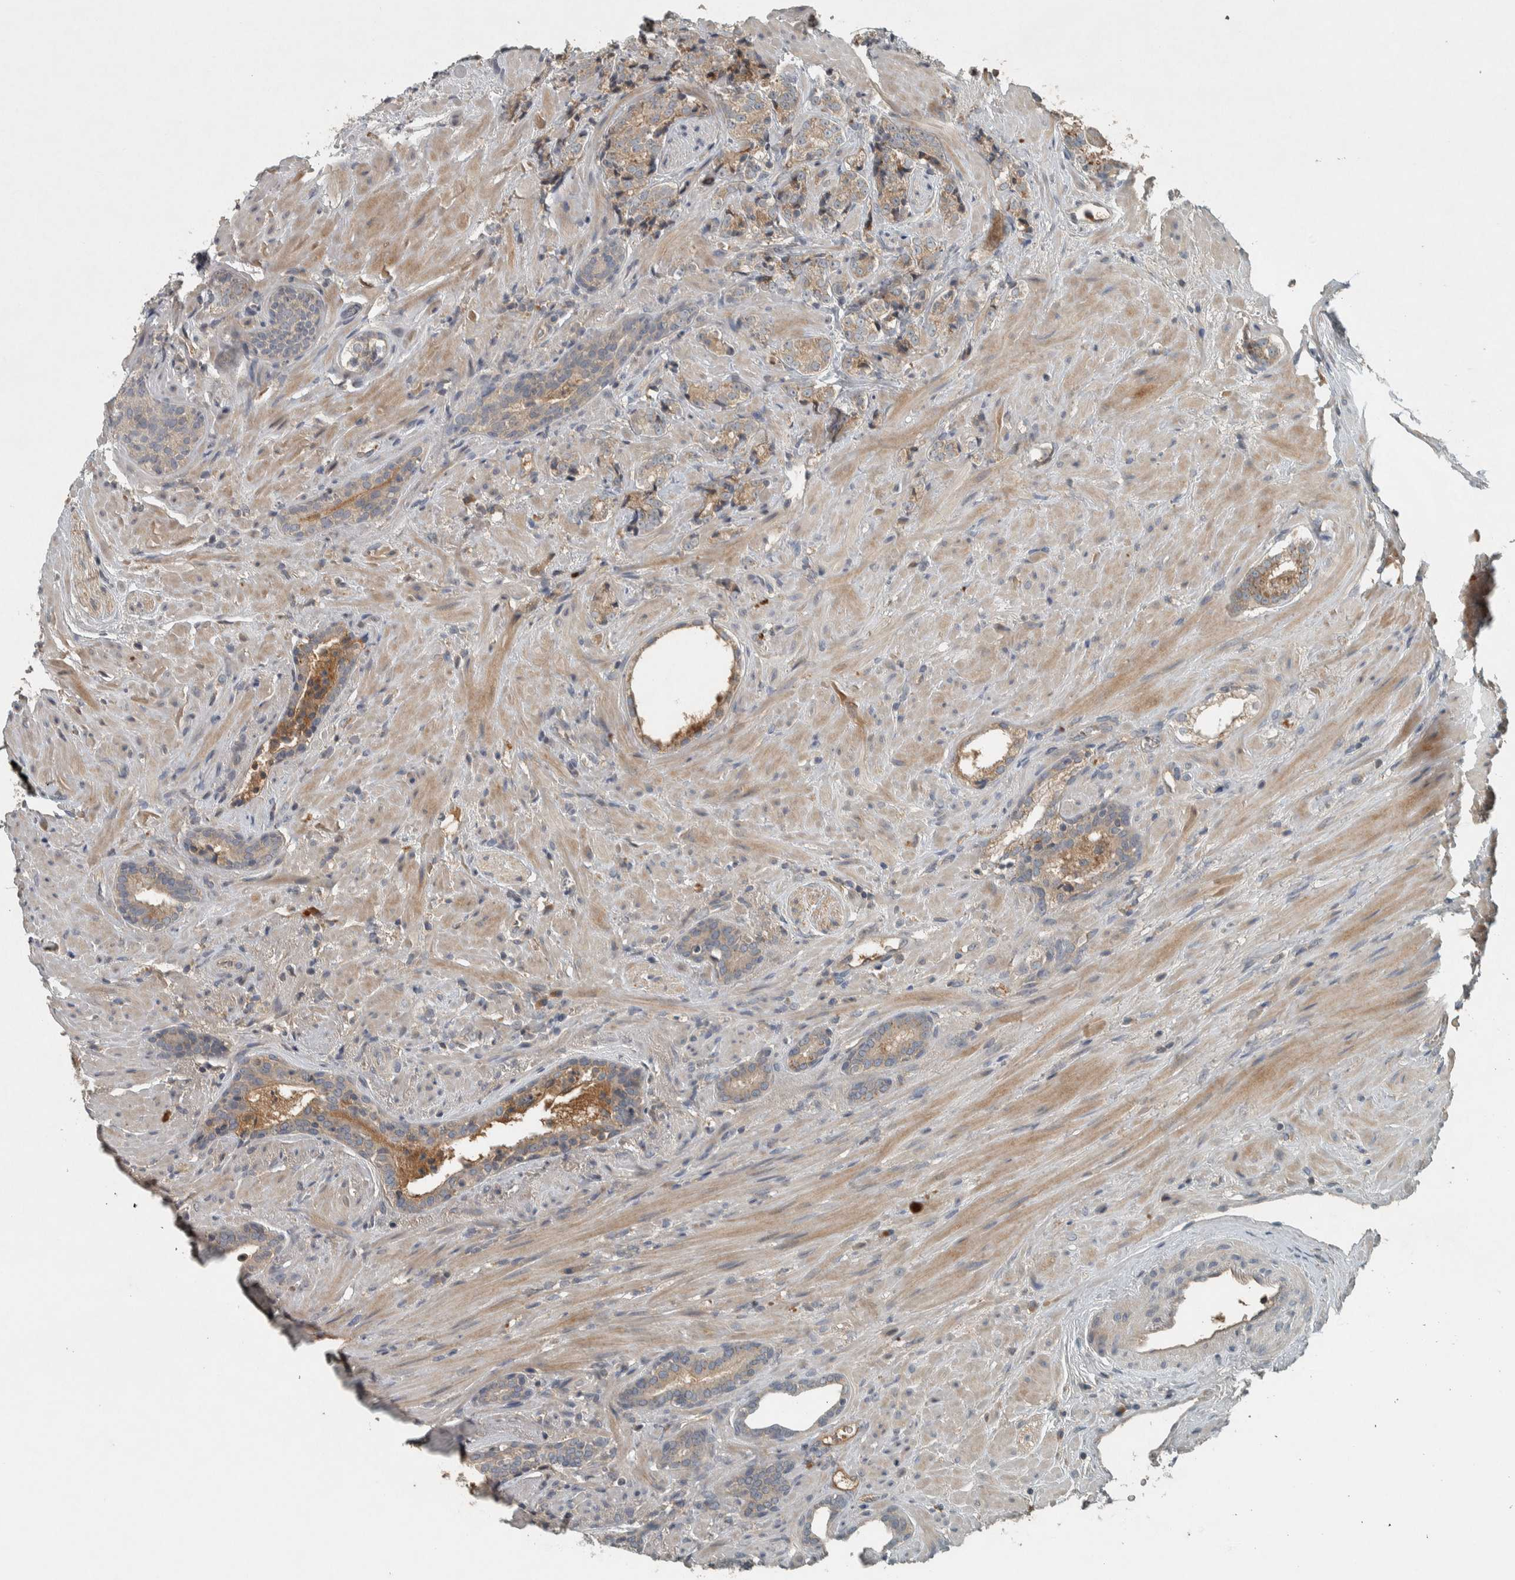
{"staining": {"intensity": "weak", "quantity": ">75%", "location": "cytoplasmic/membranous"}, "tissue": "prostate cancer", "cell_type": "Tumor cells", "image_type": "cancer", "snomed": [{"axis": "morphology", "description": "Adenocarcinoma, High grade"}, {"axis": "topography", "description": "Prostate"}], "caption": "Prostate cancer (high-grade adenocarcinoma) tissue exhibits weak cytoplasmic/membranous positivity in approximately >75% of tumor cells", "gene": "CLCN2", "patient": {"sex": "male", "age": 71}}